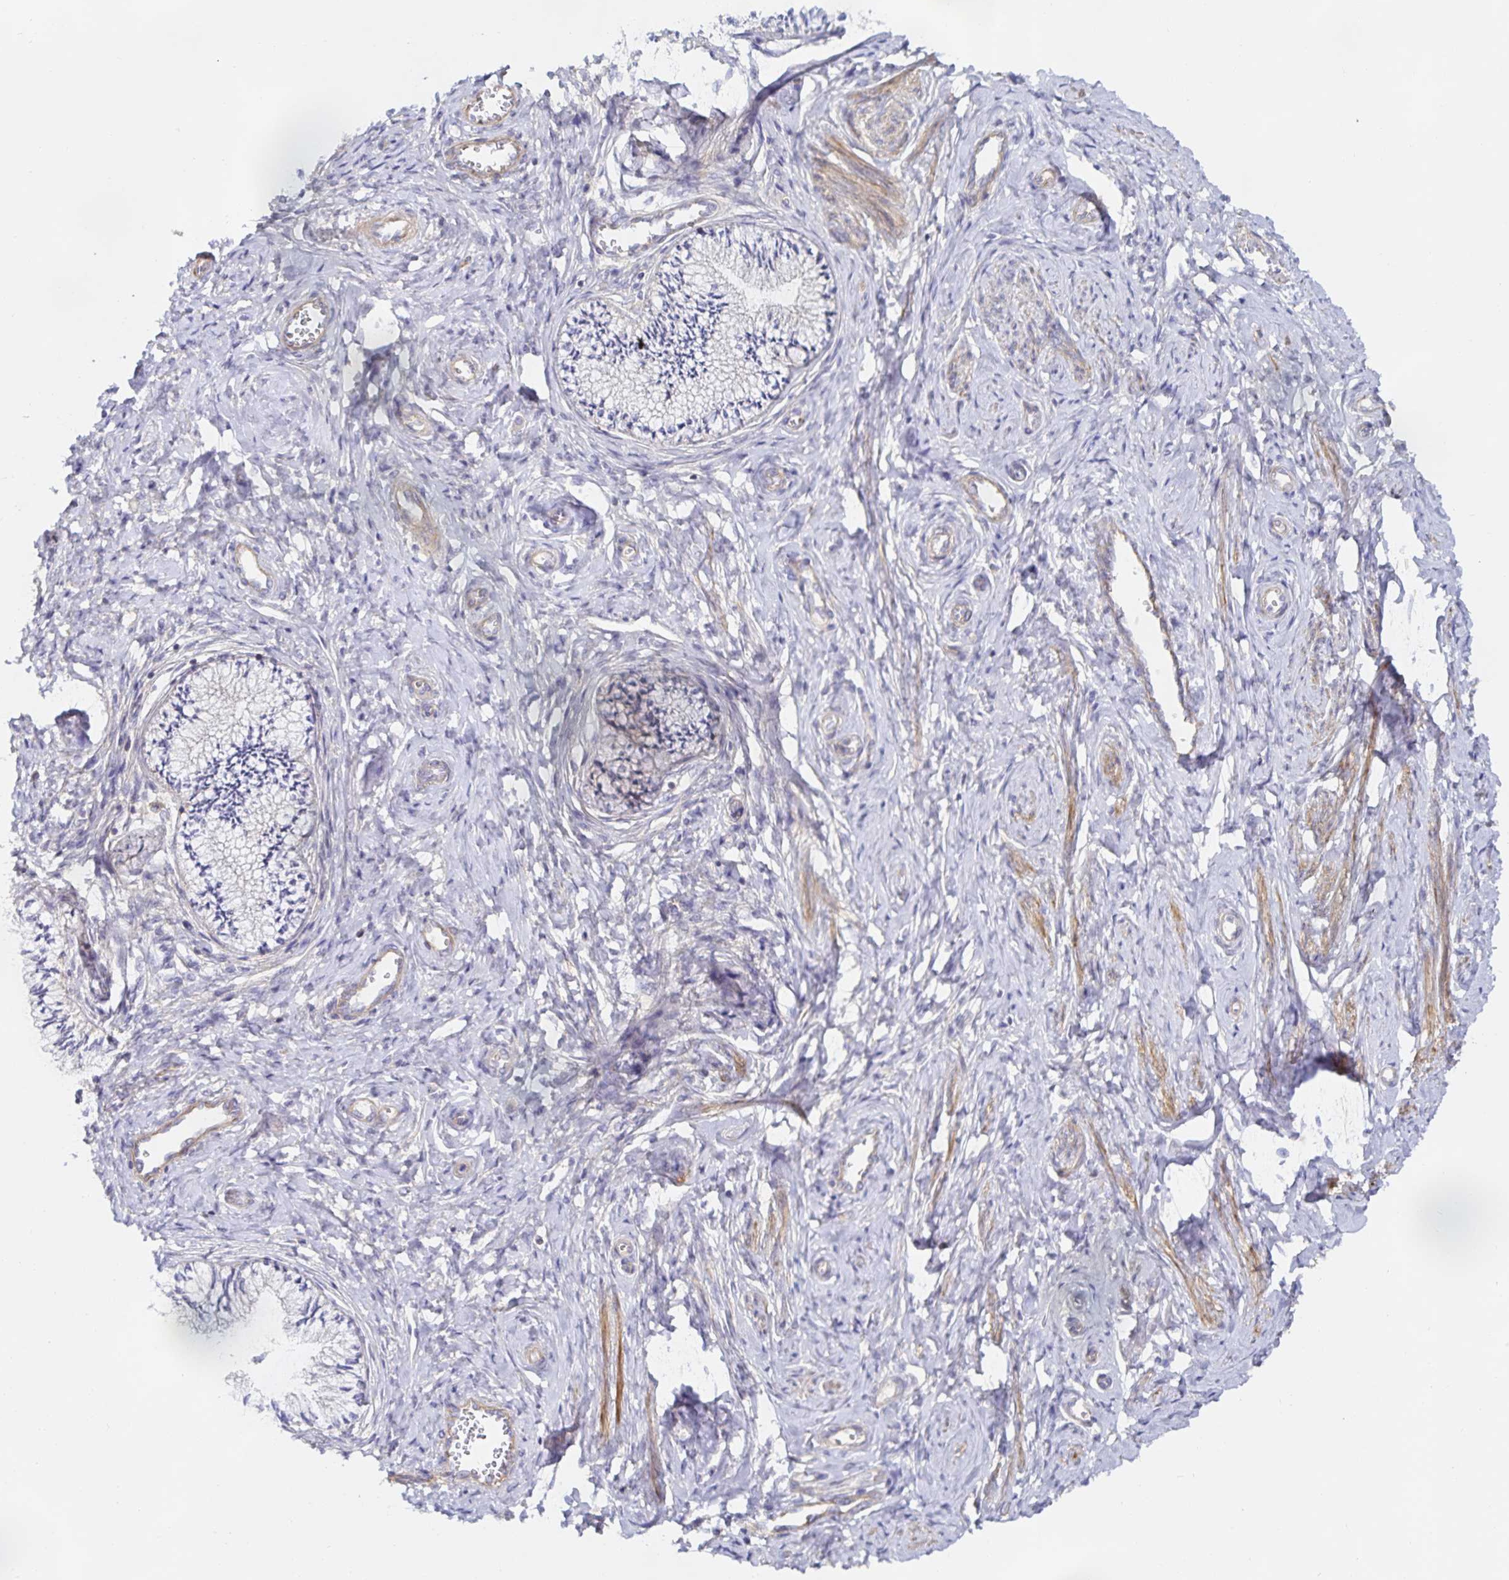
{"staining": {"intensity": "negative", "quantity": "none", "location": "none"}, "tissue": "cervix", "cell_type": "Glandular cells", "image_type": "normal", "snomed": [{"axis": "morphology", "description": "Normal tissue, NOS"}, {"axis": "topography", "description": "Cervix"}], "caption": "High magnification brightfield microscopy of benign cervix stained with DAB (brown) and counterstained with hematoxylin (blue): glandular cells show no significant expression.", "gene": "METTL22", "patient": {"sex": "female", "age": 24}}